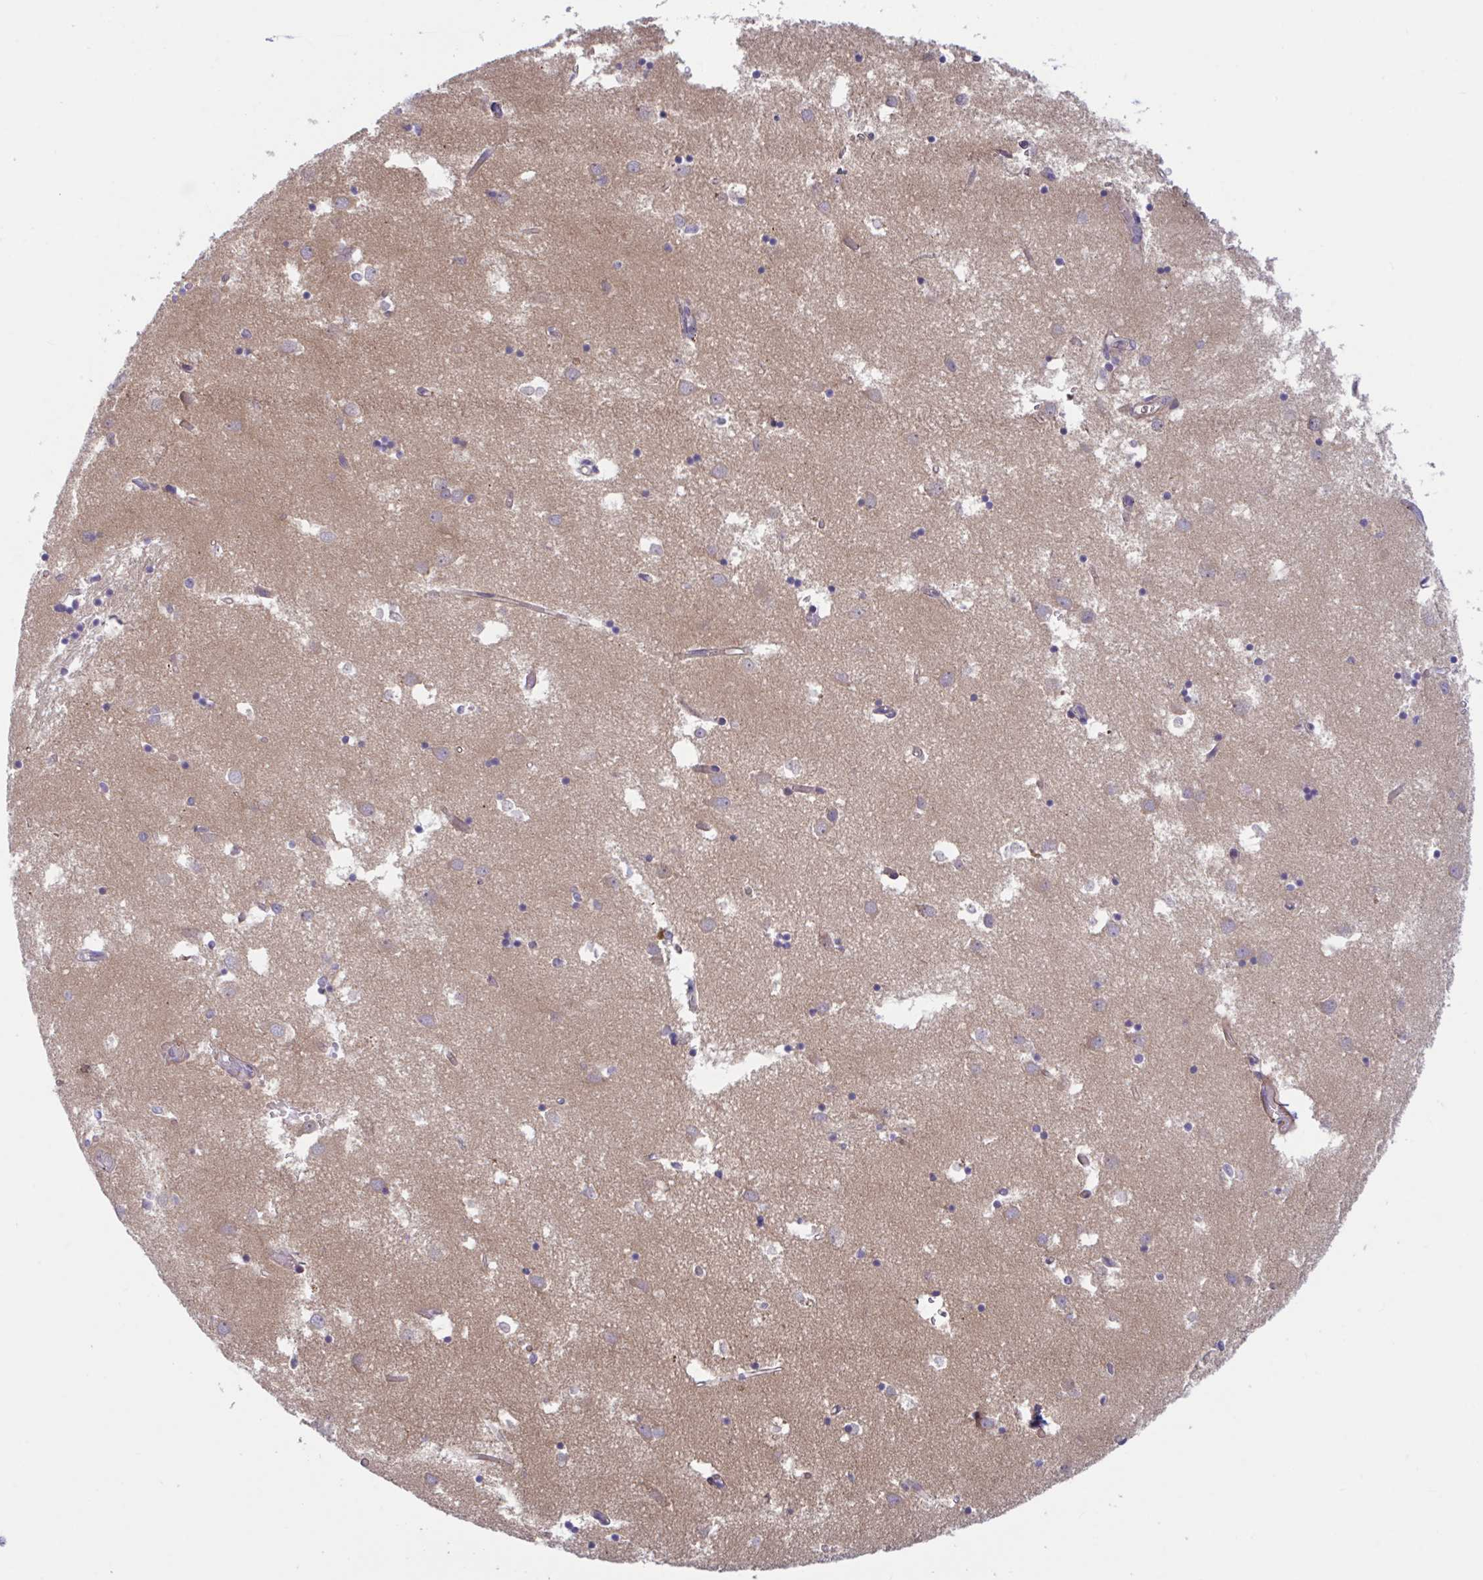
{"staining": {"intensity": "weak", "quantity": "25%-75%", "location": "cytoplasmic/membranous"}, "tissue": "caudate", "cell_type": "Glial cells", "image_type": "normal", "snomed": [{"axis": "morphology", "description": "Normal tissue, NOS"}, {"axis": "topography", "description": "Lateral ventricle wall"}], "caption": "Protein staining of normal caudate demonstrates weak cytoplasmic/membranous positivity in approximately 25%-75% of glial cells. The staining was performed using DAB (3,3'-diaminobenzidine), with brown indicating positive protein expression. Nuclei are stained blue with hematoxylin.", "gene": "LMNTD2", "patient": {"sex": "male", "age": 70}}